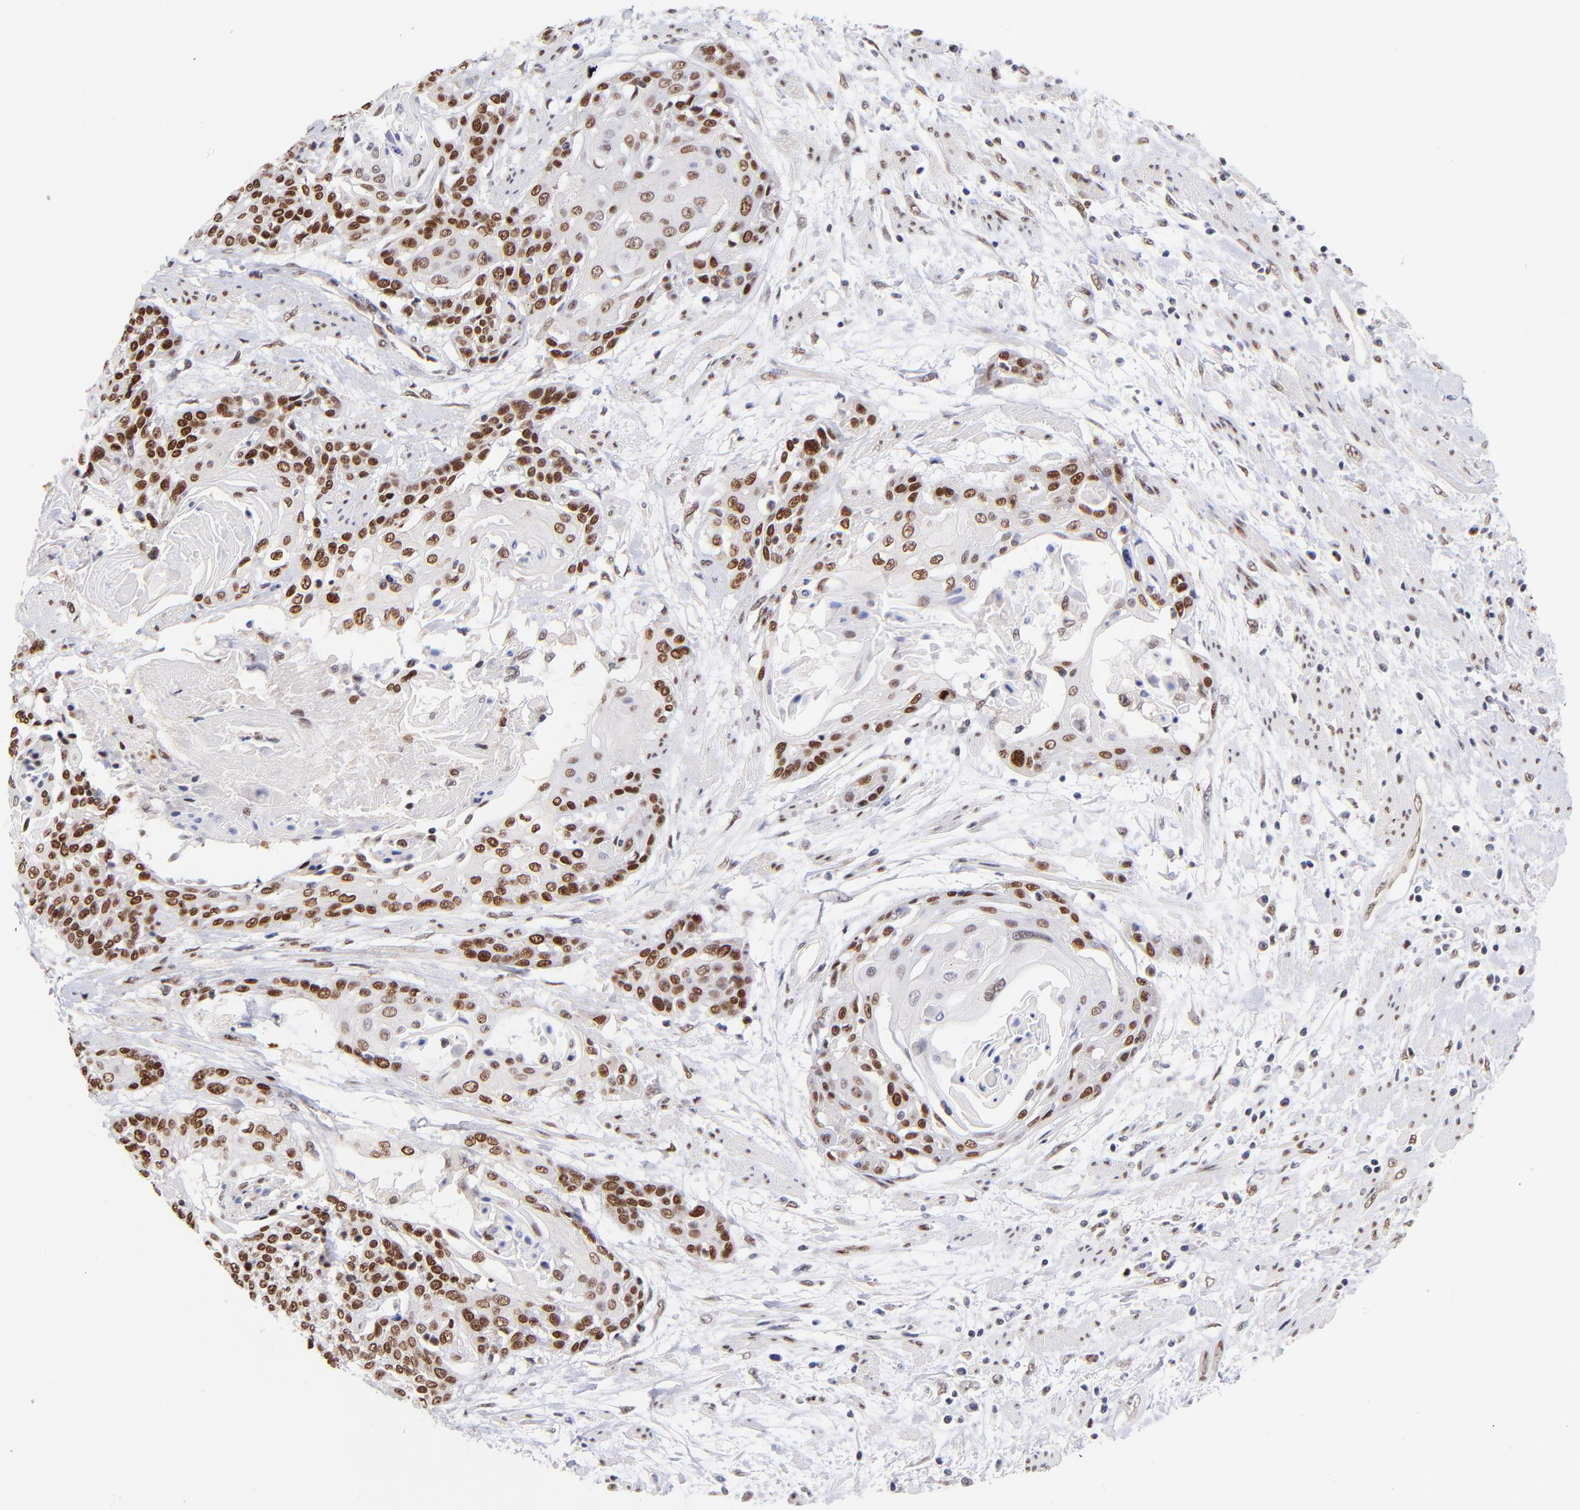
{"staining": {"intensity": "moderate", "quantity": ">75%", "location": "nuclear"}, "tissue": "cervical cancer", "cell_type": "Tumor cells", "image_type": "cancer", "snomed": [{"axis": "morphology", "description": "Squamous cell carcinoma, NOS"}, {"axis": "topography", "description": "Cervix"}], "caption": "Protein analysis of cervical cancer tissue exhibits moderate nuclear expression in about >75% of tumor cells.", "gene": "MIDEAS", "patient": {"sex": "female", "age": 57}}